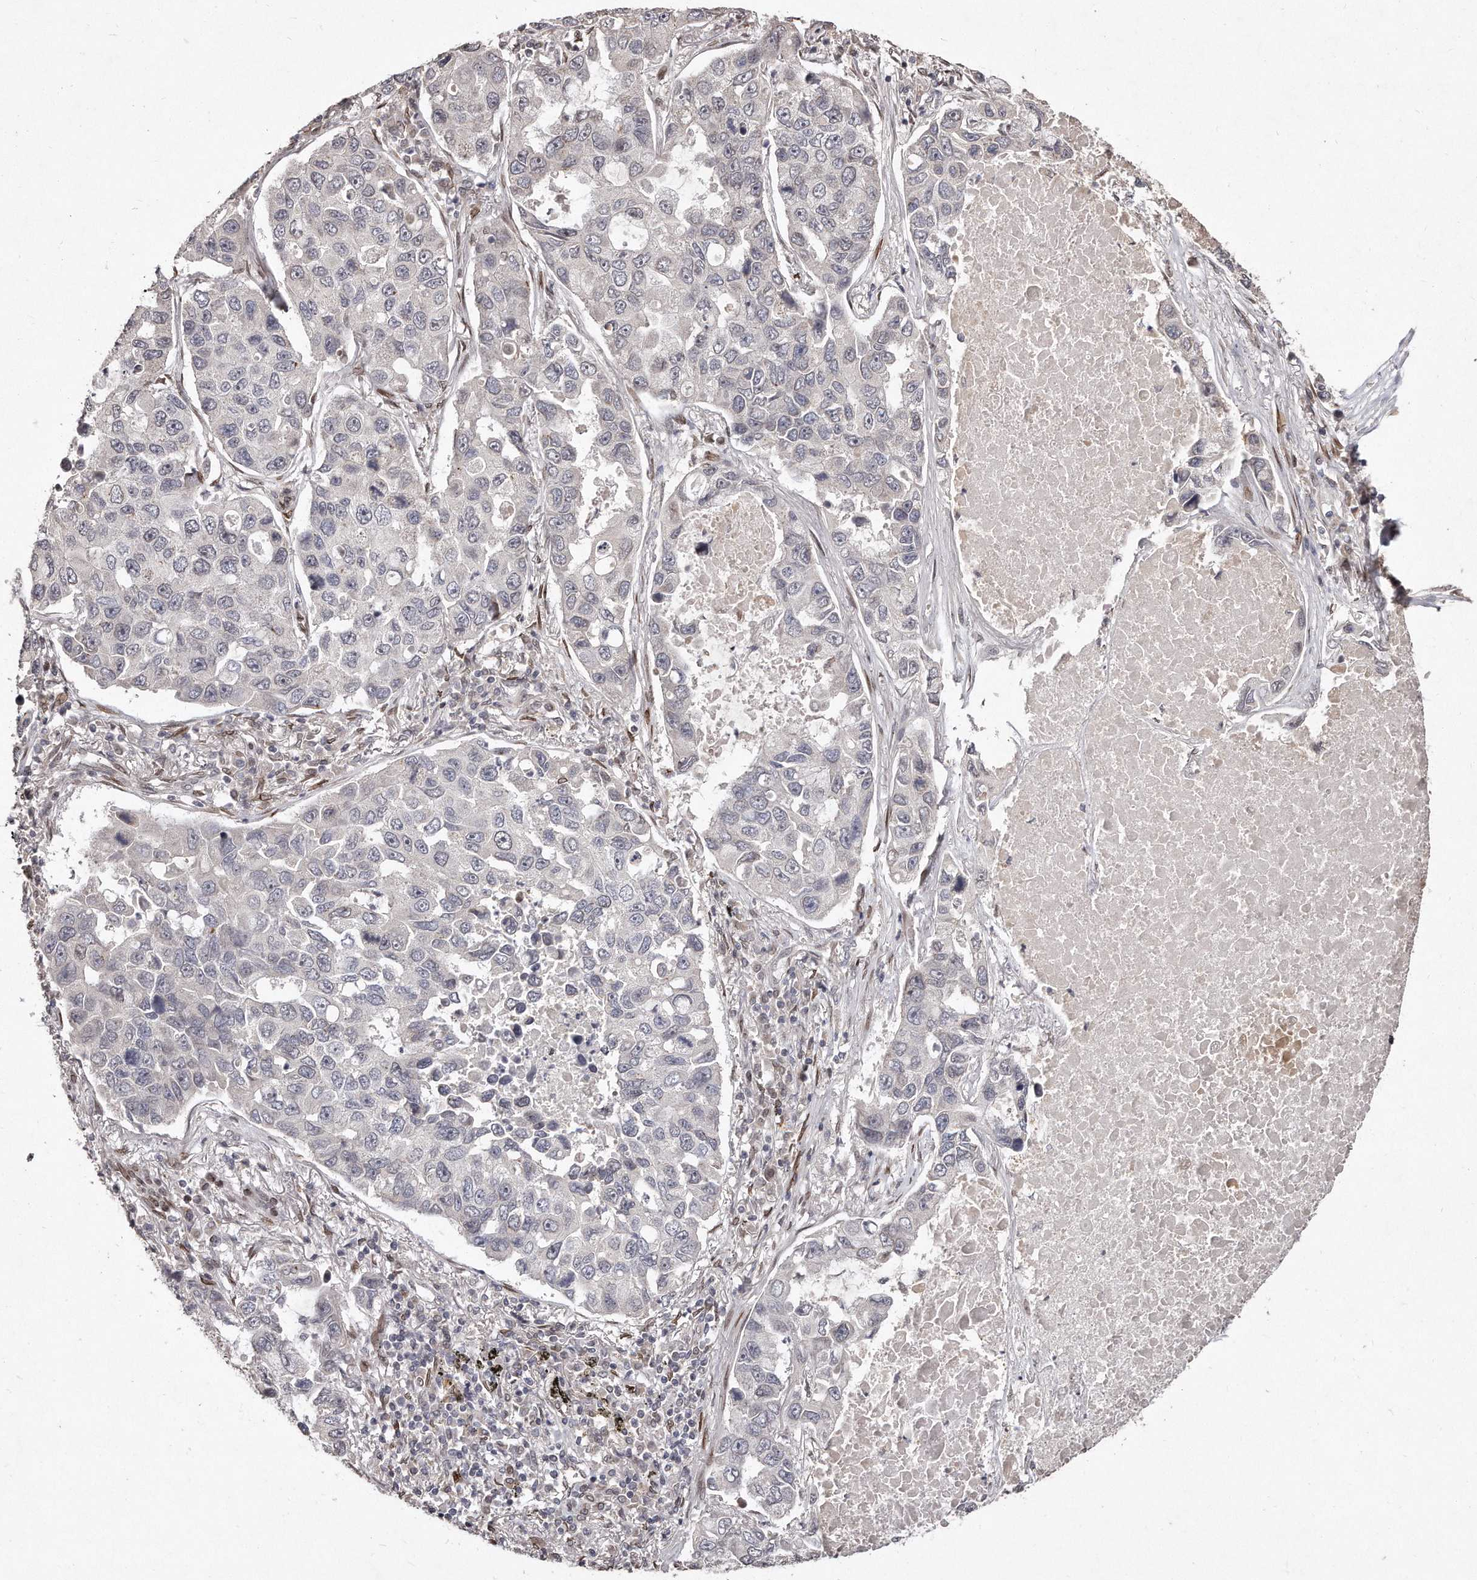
{"staining": {"intensity": "negative", "quantity": "none", "location": "none"}, "tissue": "lung cancer", "cell_type": "Tumor cells", "image_type": "cancer", "snomed": [{"axis": "morphology", "description": "Adenocarcinoma, NOS"}, {"axis": "topography", "description": "Lung"}], "caption": "Lung cancer (adenocarcinoma) was stained to show a protein in brown. There is no significant expression in tumor cells.", "gene": "HASPIN", "patient": {"sex": "male", "age": 64}}